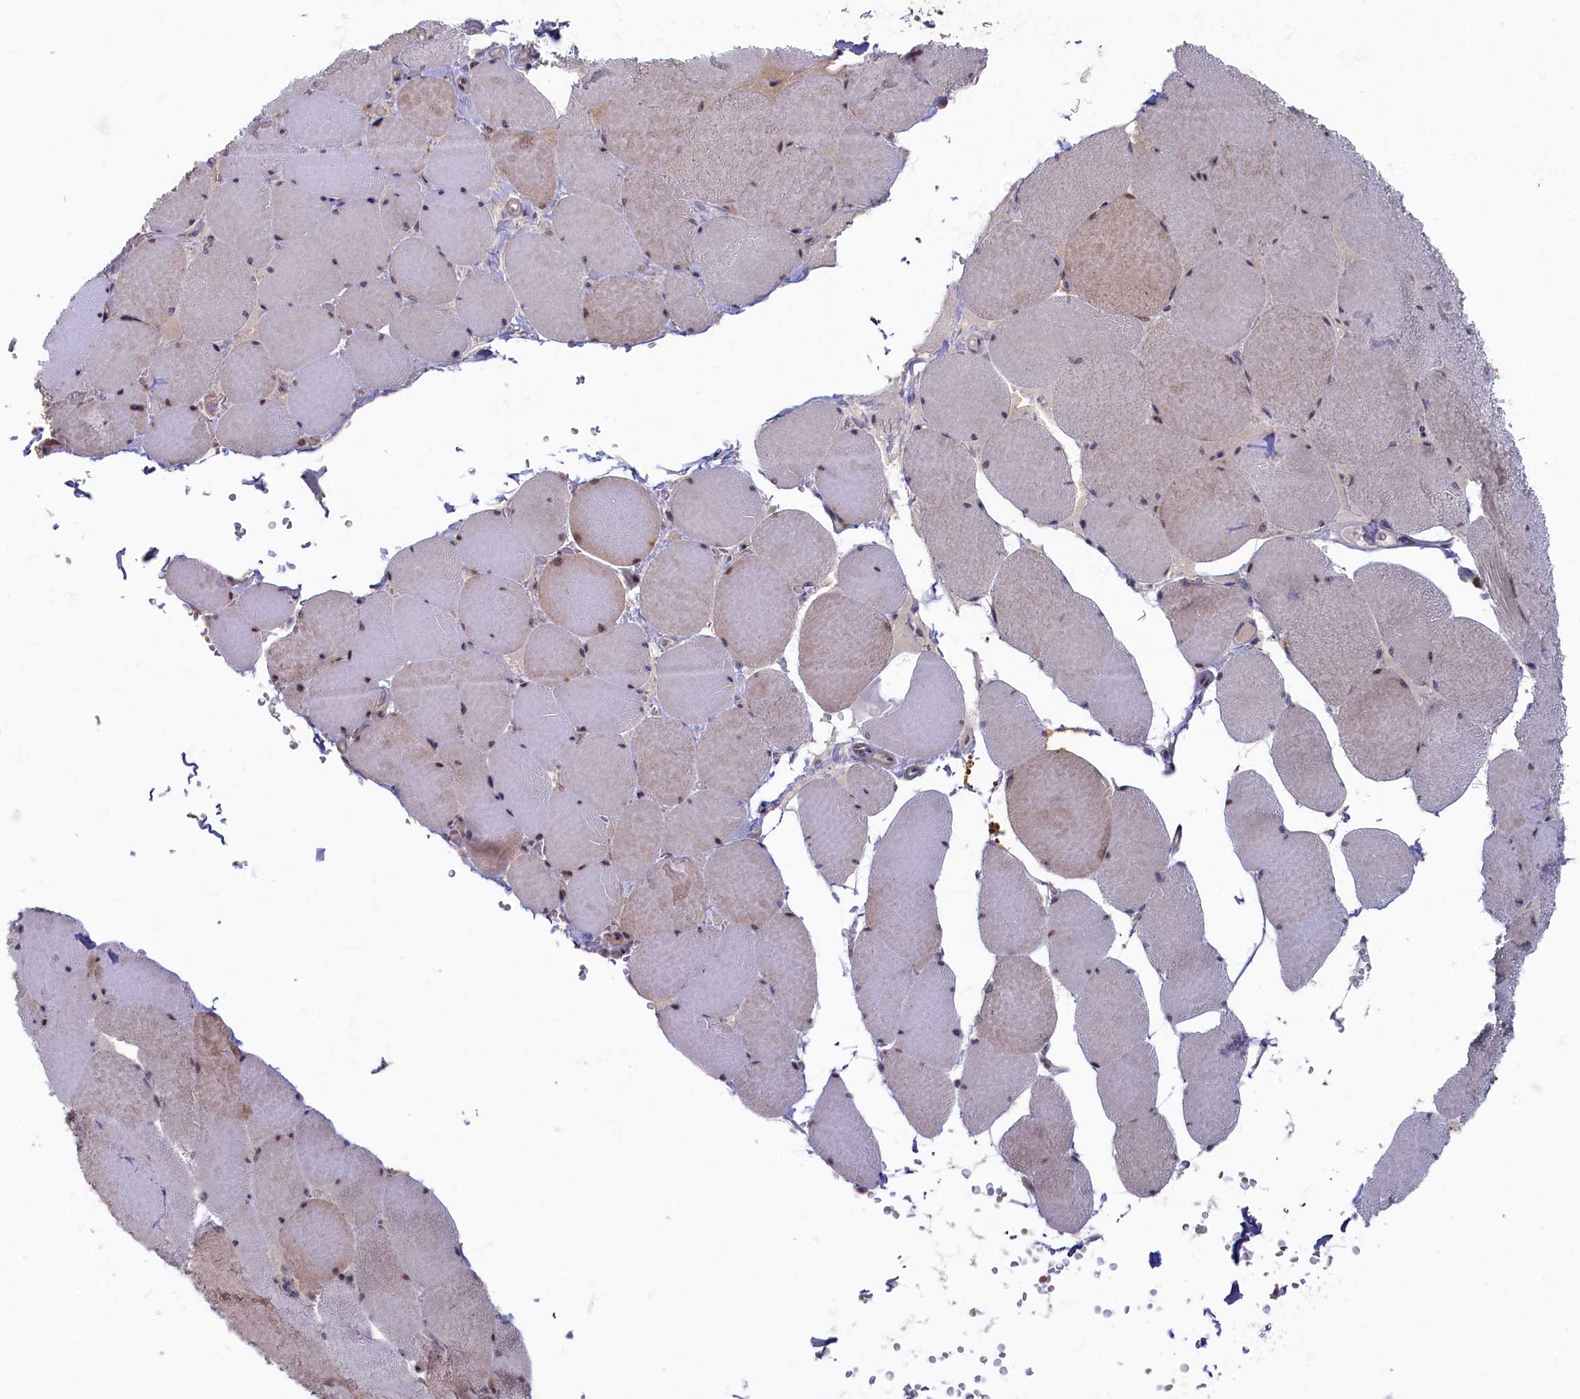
{"staining": {"intensity": "moderate", "quantity": "<25%", "location": "cytoplasmic/membranous,nuclear"}, "tissue": "skeletal muscle", "cell_type": "Myocytes", "image_type": "normal", "snomed": [{"axis": "morphology", "description": "Normal tissue, NOS"}, {"axis": "topography", "description": "Skeletal muscle"}, {"axis": "topography", "description": "Head-Neck"}], "caption": "Skeletal muscle stained with immunohistochemistry displays moderate cytoplasmic/membranous,nuclear expression in approximately <25% of myocytes.", "gene": "HUNK", "patient": {"sex": "male", "age": 66}}